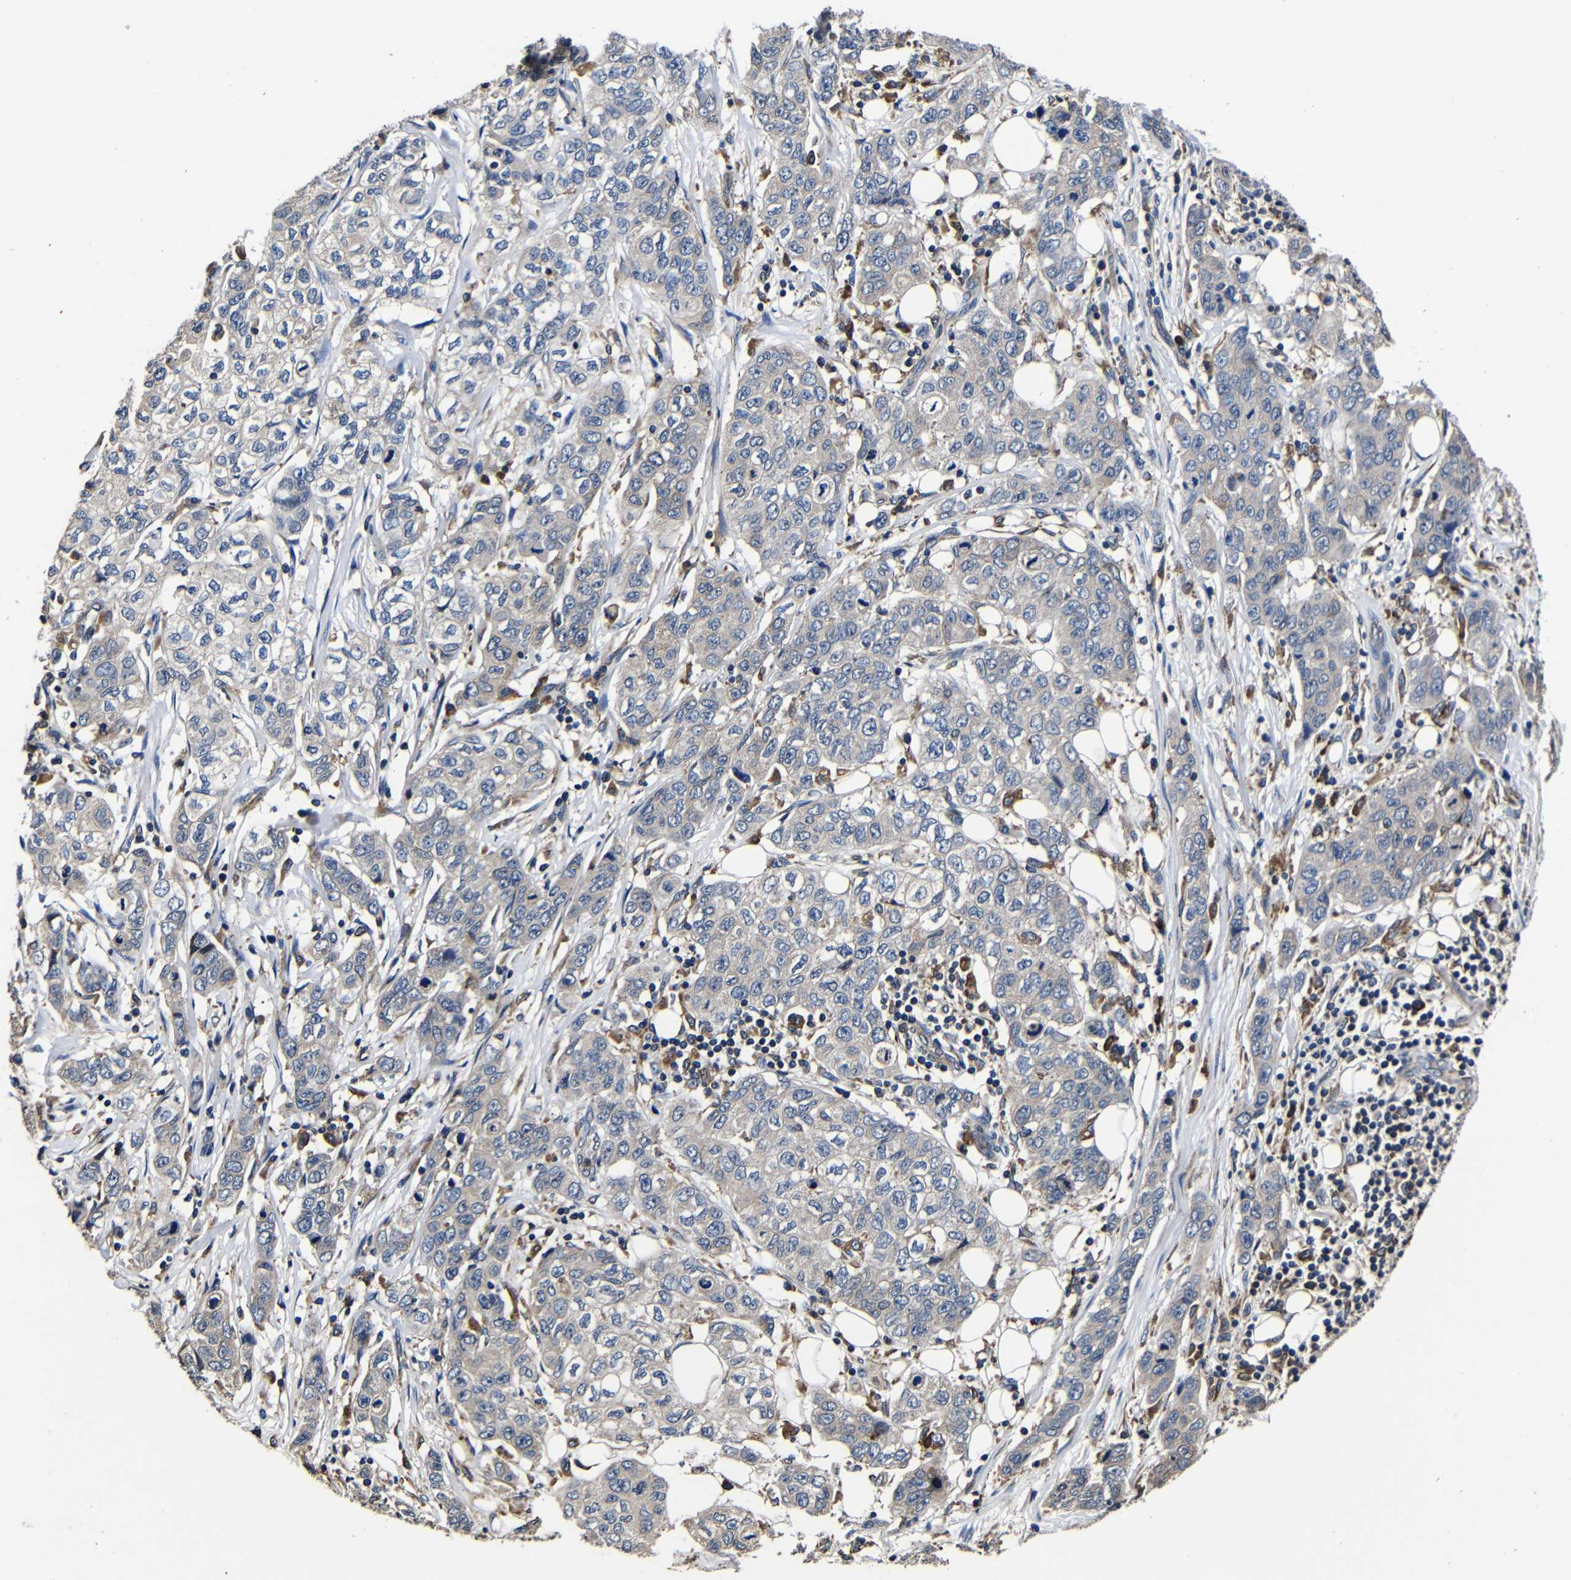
{"staining": {"intensity": "negative", "quantity": "none", "location": "none"}, "tissue": "stomach cancer", "cell_type": "Tumor cells", "image_type": "cancer", "snomed": [{"axis": "morphology", "description": "Adenocarcinoma, NOS"}, {"axis": "topography", "description": "Stomach"}], "caption": "Protein analysis of stomach cancer (adenocarcinoma) shows no significant staining in tumor cells.", "gene": "SCN9A", "patient": {"sex": "male", "age": 48}}